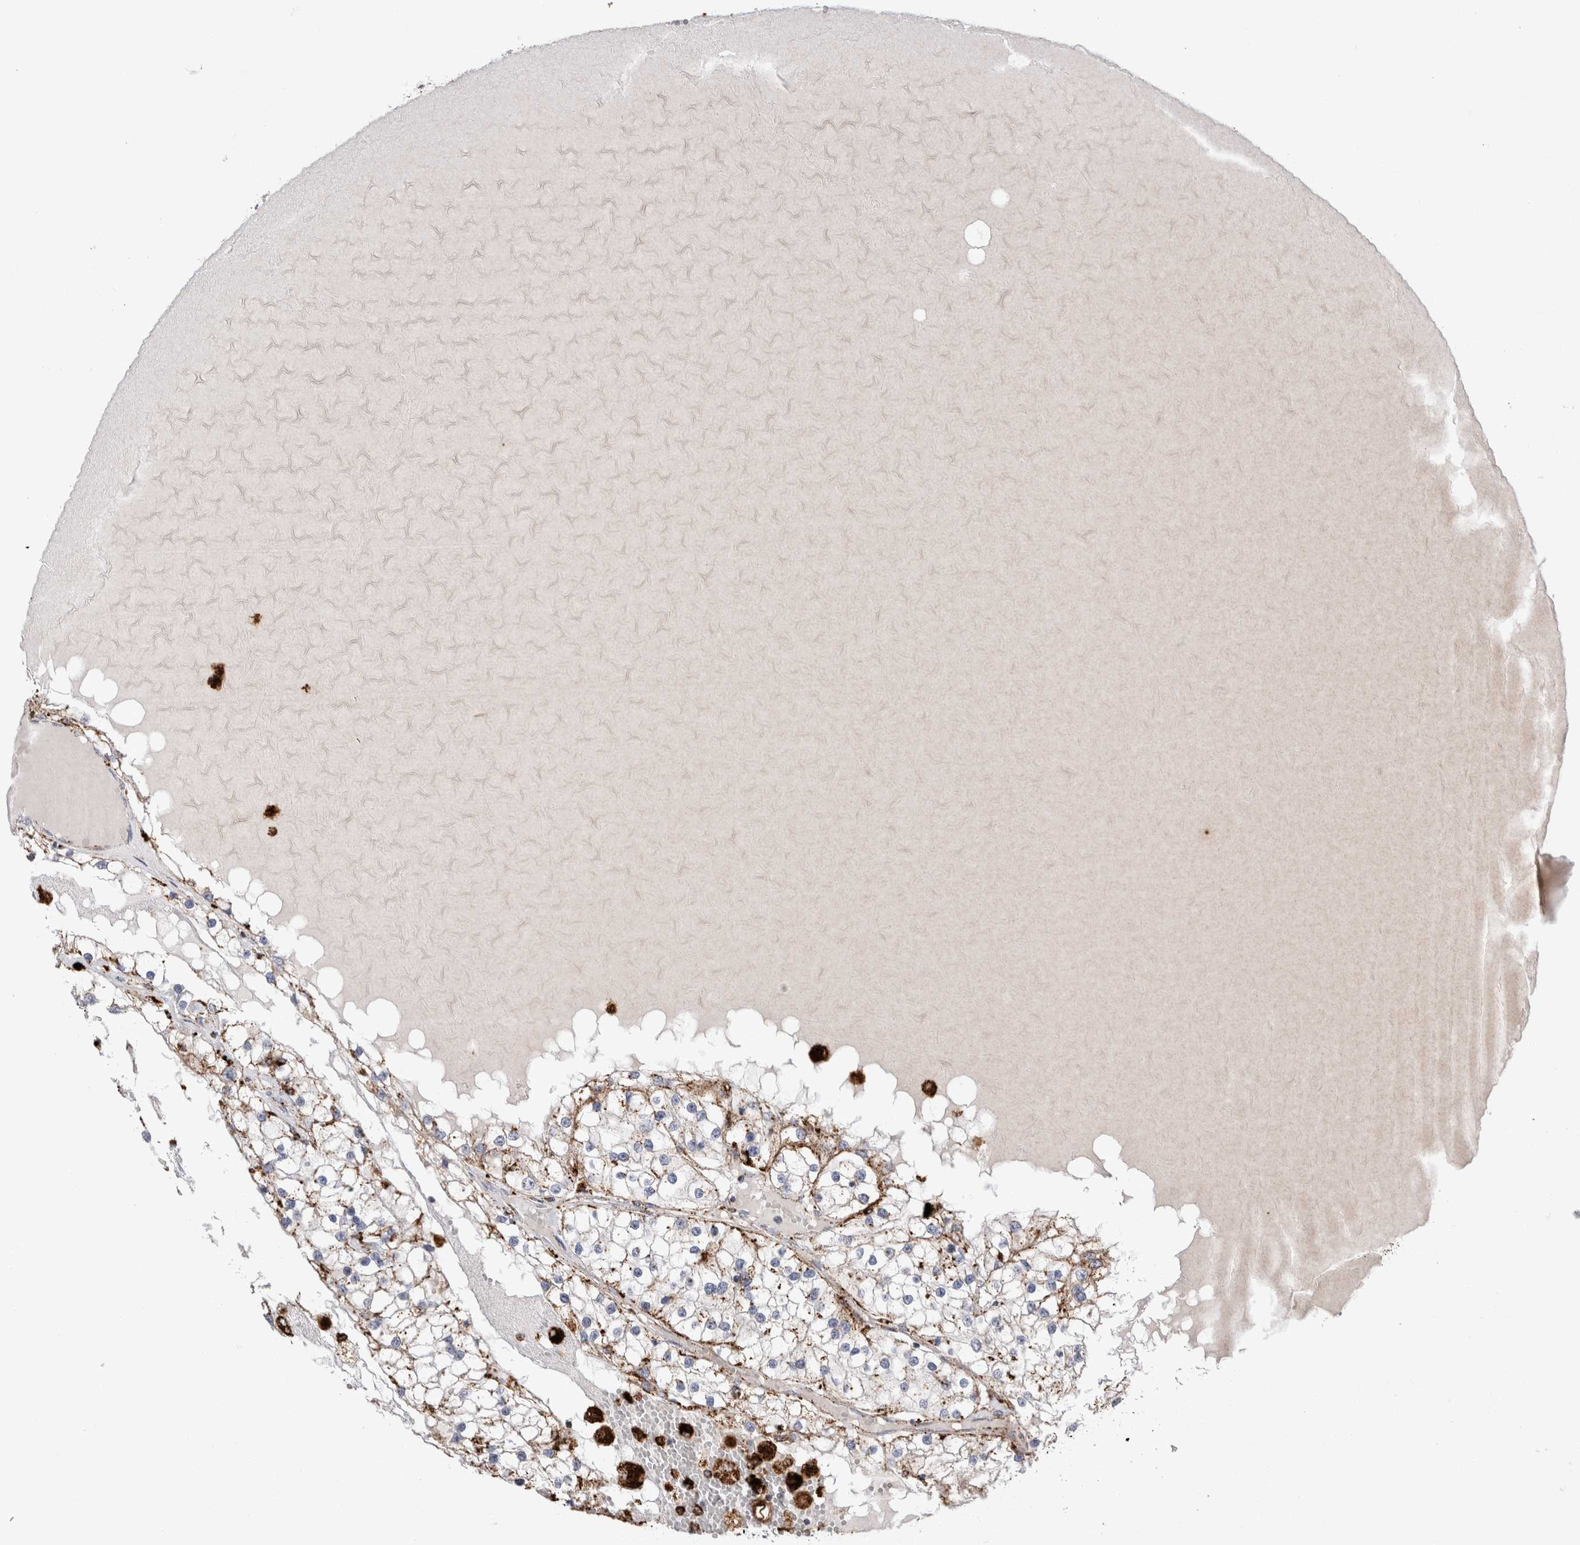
{"staining": {"intensity": "moderate", "quantity": ">75%", "location": "cytoplasmic/membranous"}, "tissue": "renal cancer", "cell_type": "Tumor cells", "image_type": "cancer", "snomed": [{"axis": "morphology", "description": "Adenocarcinoma, NOS"}, {"axis": "topography", "description": "Kidney"}], "caption": "Human adenocarcinoma (renal) stained with a protein marker demonstrates moderate staining in tumor cells.", "gene": "CTSA", "patient": {"sex": "male", "age": 68}}